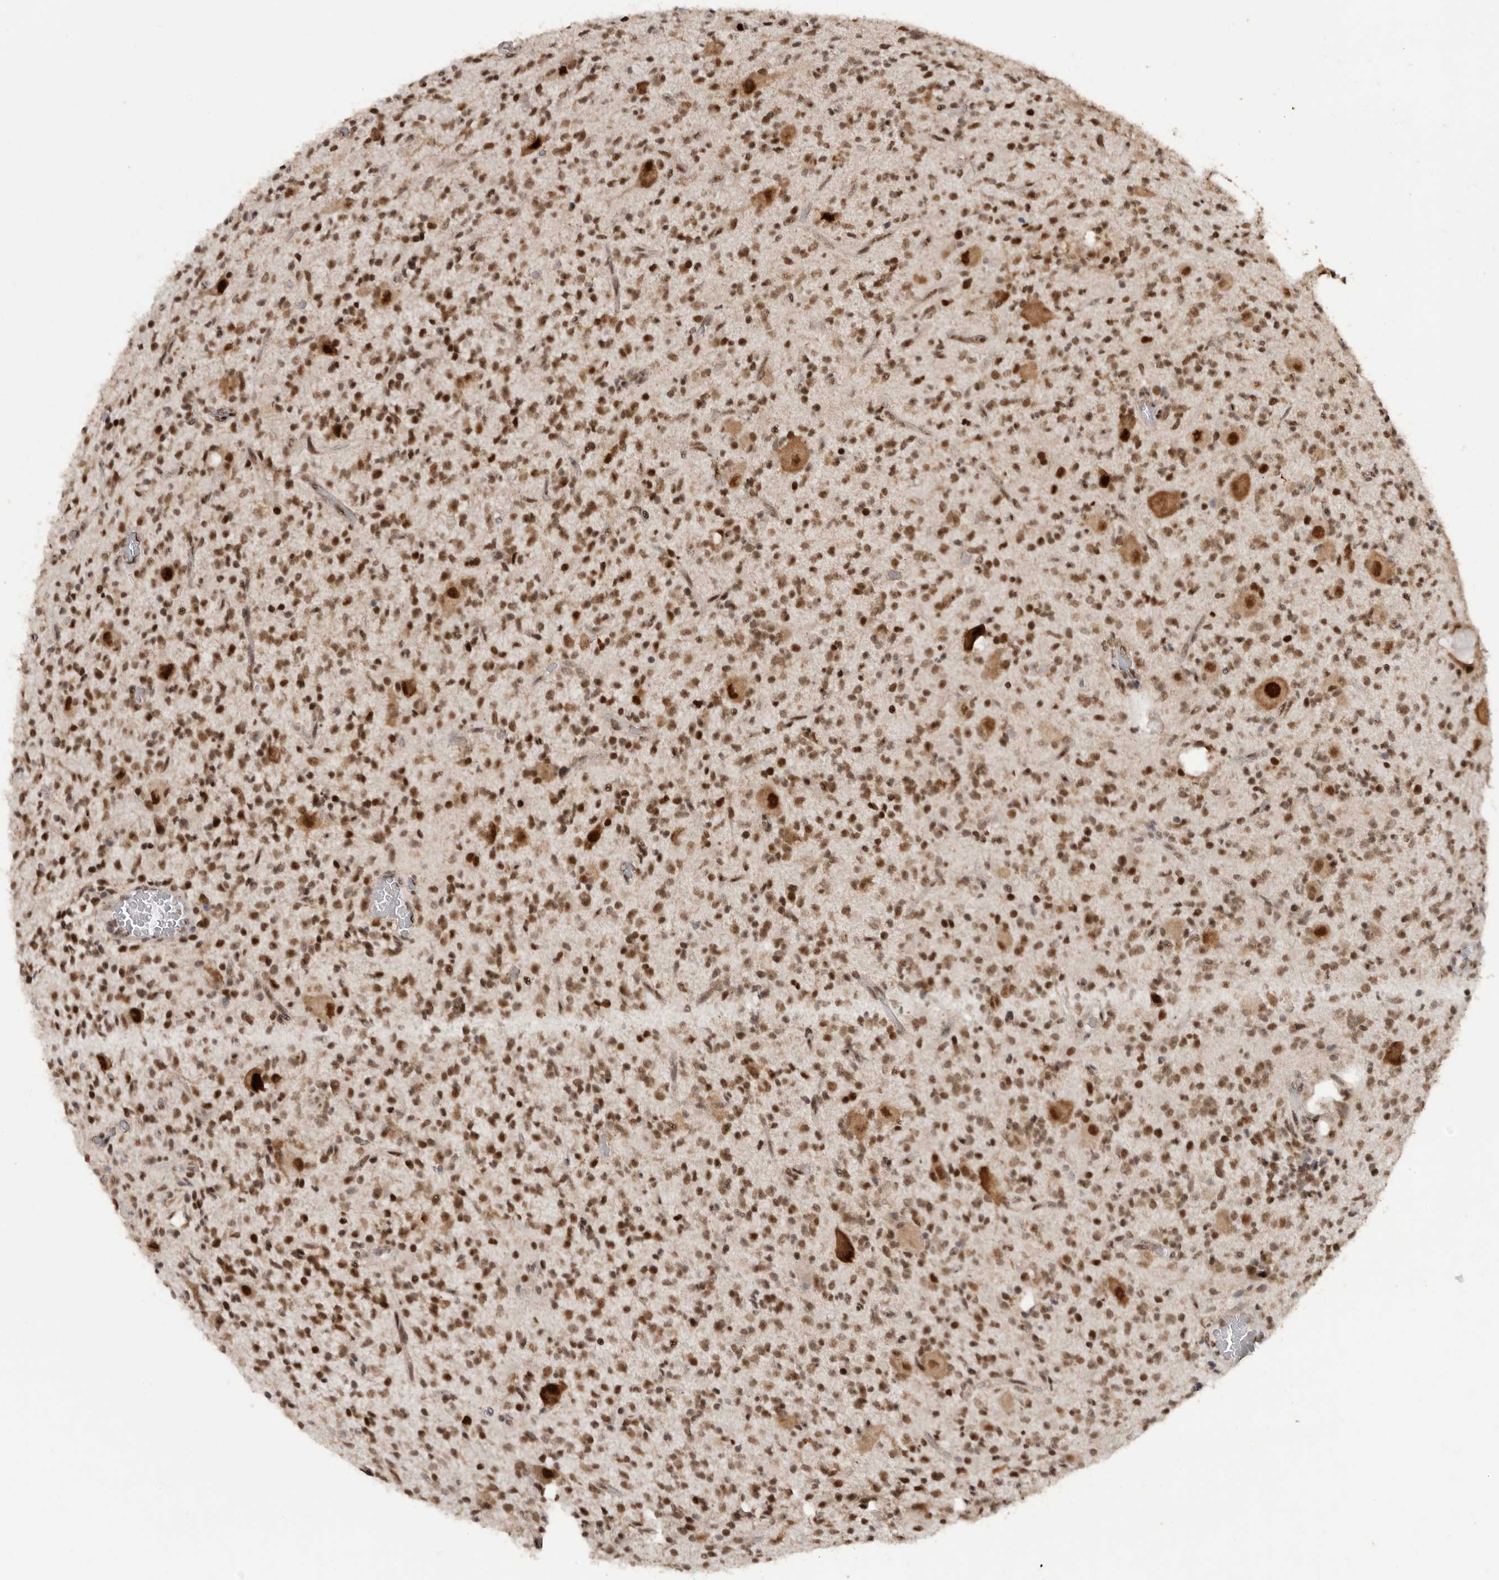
{"staining": {"intensity": "strong", "quantity": ">75%", "location": "nuclear"}, "tissue": "glioma", "cell_type": "Tumor cells", "image_type": "cancer", "snomed": [{"axis": "morphology", "description": "Glioma, malignant, High grade"}, {"axis": "topography", "description": "Brain"}], "caption": "Immunohistochemistry (DAB) staining of malignant high-grade glioma demonstrates strong nuclear protein positivity in about >75% of tumor cells.", "gene": "PPP1R10", "patient": {"sex": "male", "age": 34}}